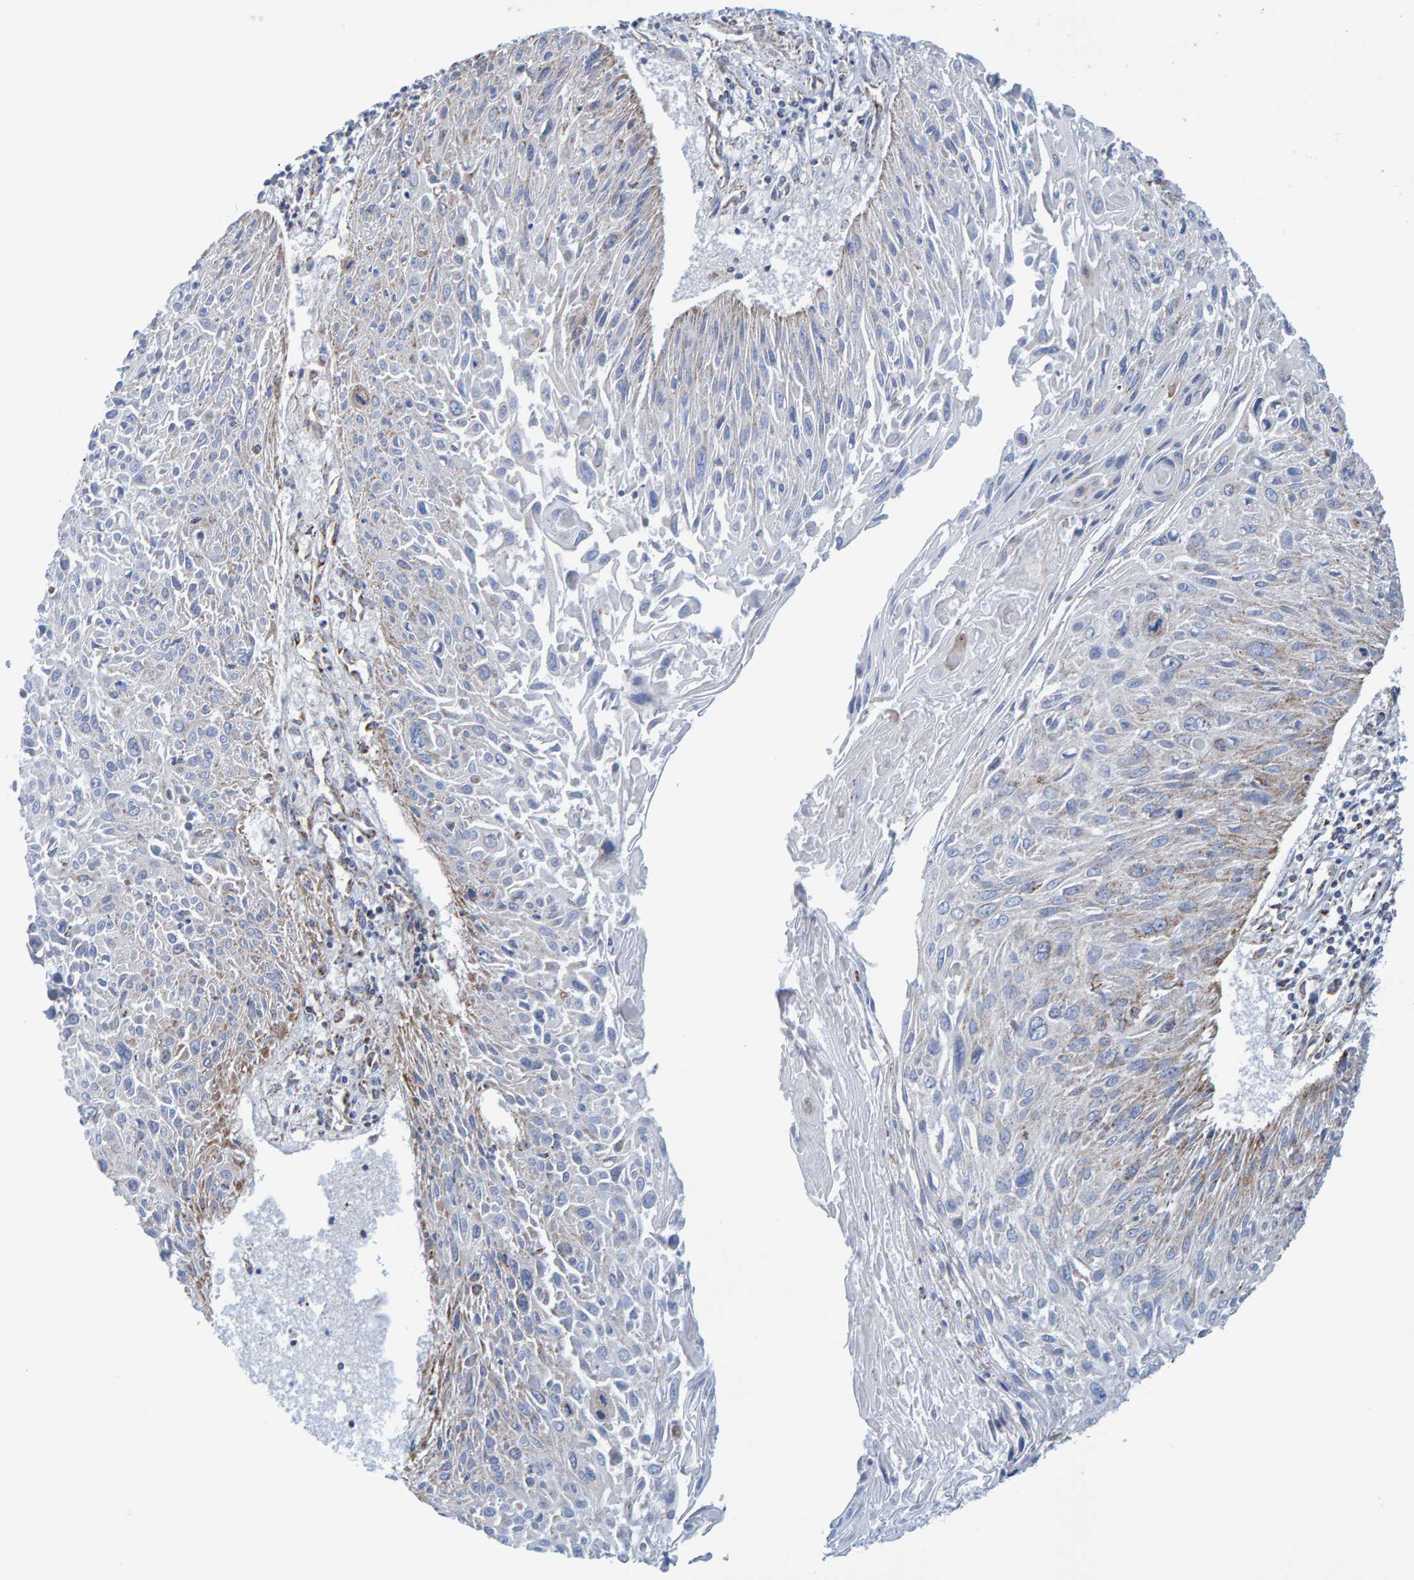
{"staining": {"intensity": "weak", "quantity": "<25%", "location": "cytoplasmic/membranous"}, "tissue": "cervical cancer", "cell_type": "Tumor cells", "image_type": "cancer", "snomed": [{"axis": "morphology", "description": "Squamous cell carcinoma, NOS"}, {"axis": "topography", "description": "Cervix"}], "caption": "Squamous cell carcinoma (cervical) stained for a protein using immunohistochemistry (IHC) demonstrates no positivity tumor cells.", "gene": "ENSG00000262660", "patient": {"sex": "female", "age": 51}}